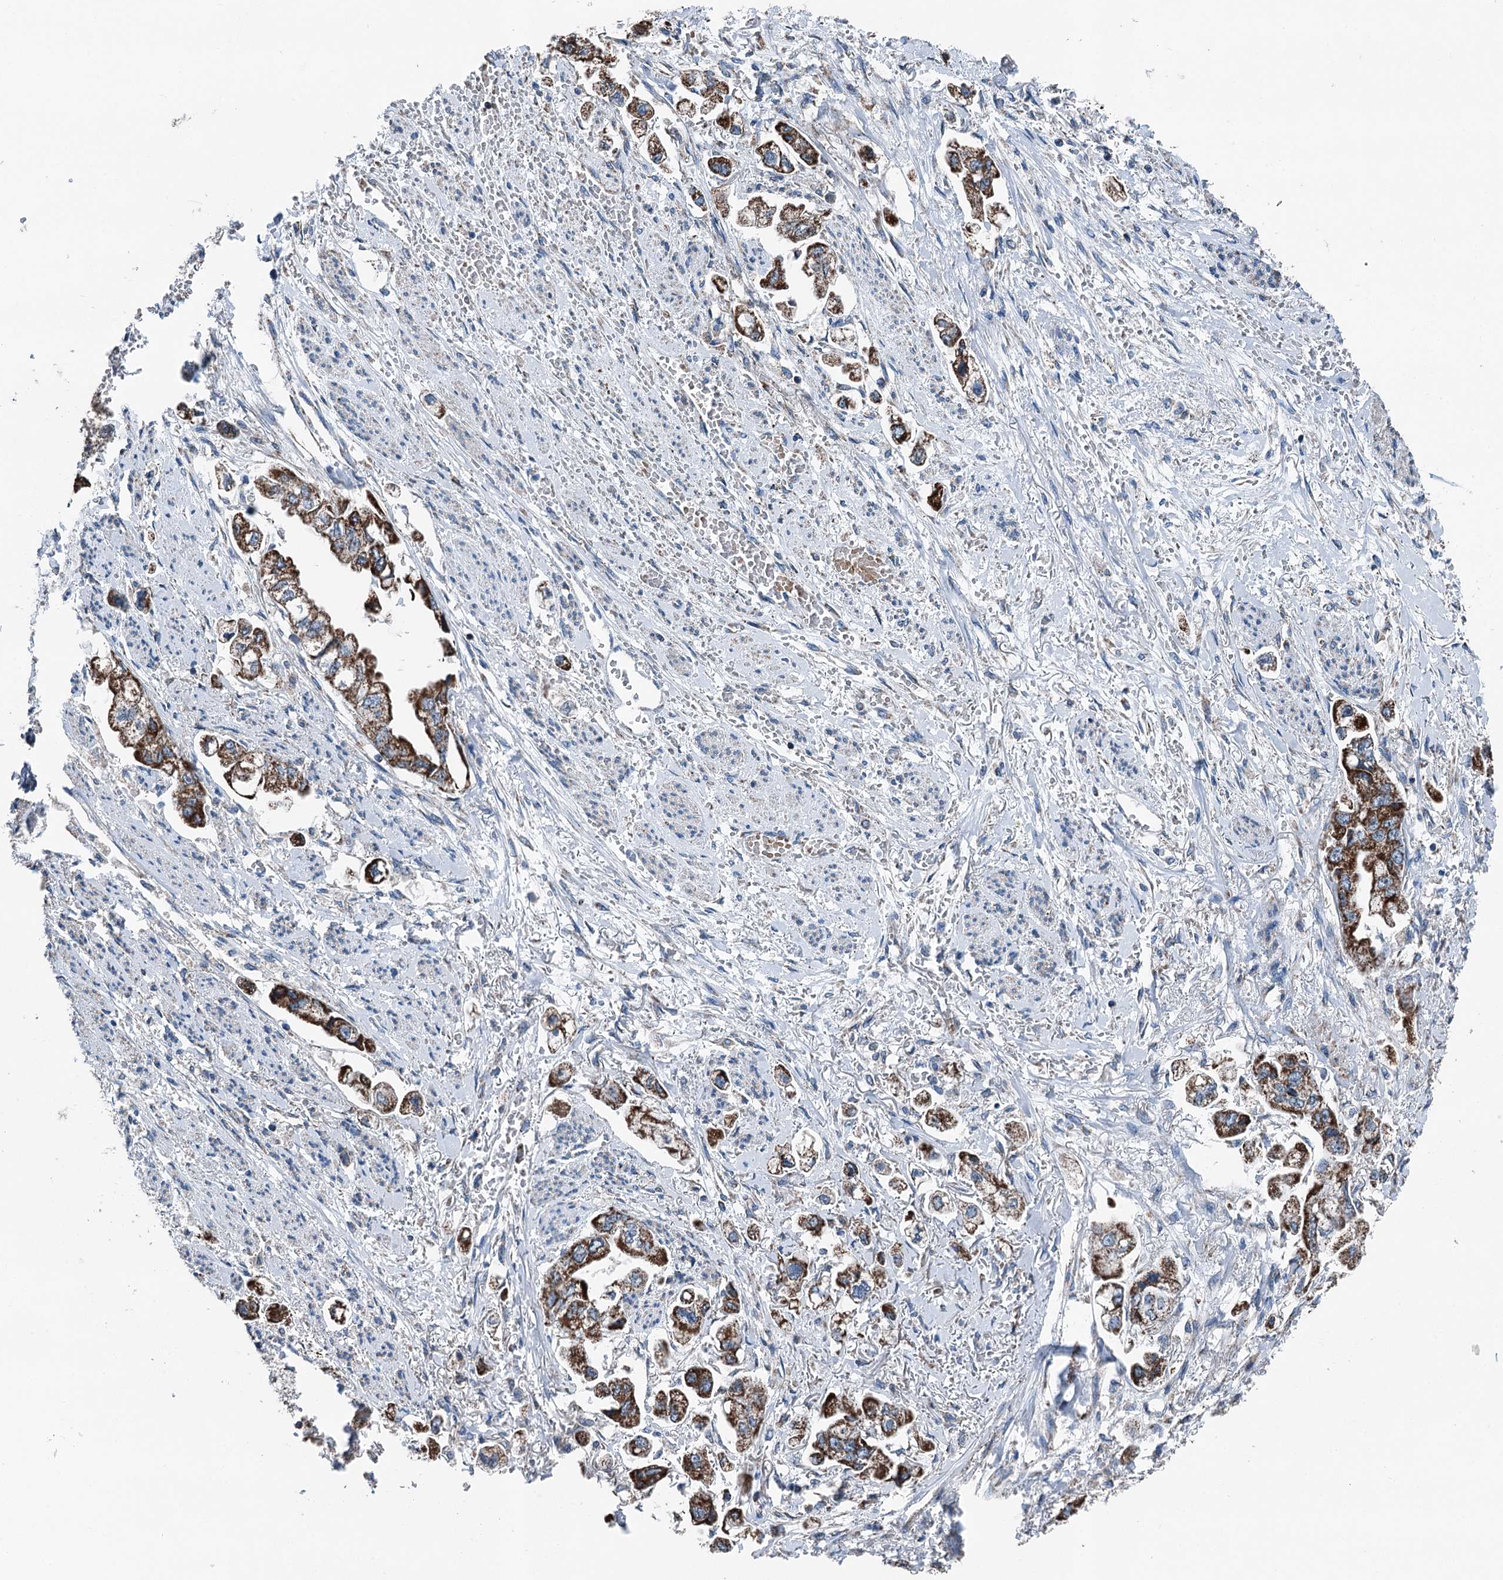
{"staining": {"intensity": "strong", "quantity": ">75%", "location": "cytoplasmic/membranous"}, "tissue": "stomach cancer", "cell_type": "Tumor cells", "image_type": "cancer", "snomed": [{"axis": "morphology", "description": "Adenocarcinoma, NOS"}, {"axis": "topography", "description": "Stomach"}], "caption": "A photomicrograph showing strong cytoplasmic/membranous staining in approximately >75% of tumor cells in adenocarcinoma (stomach), as visualized by brown immunohistochemical staining.", "gene": "TRPT1", "patient": {"sex": "male", "age": 62}}